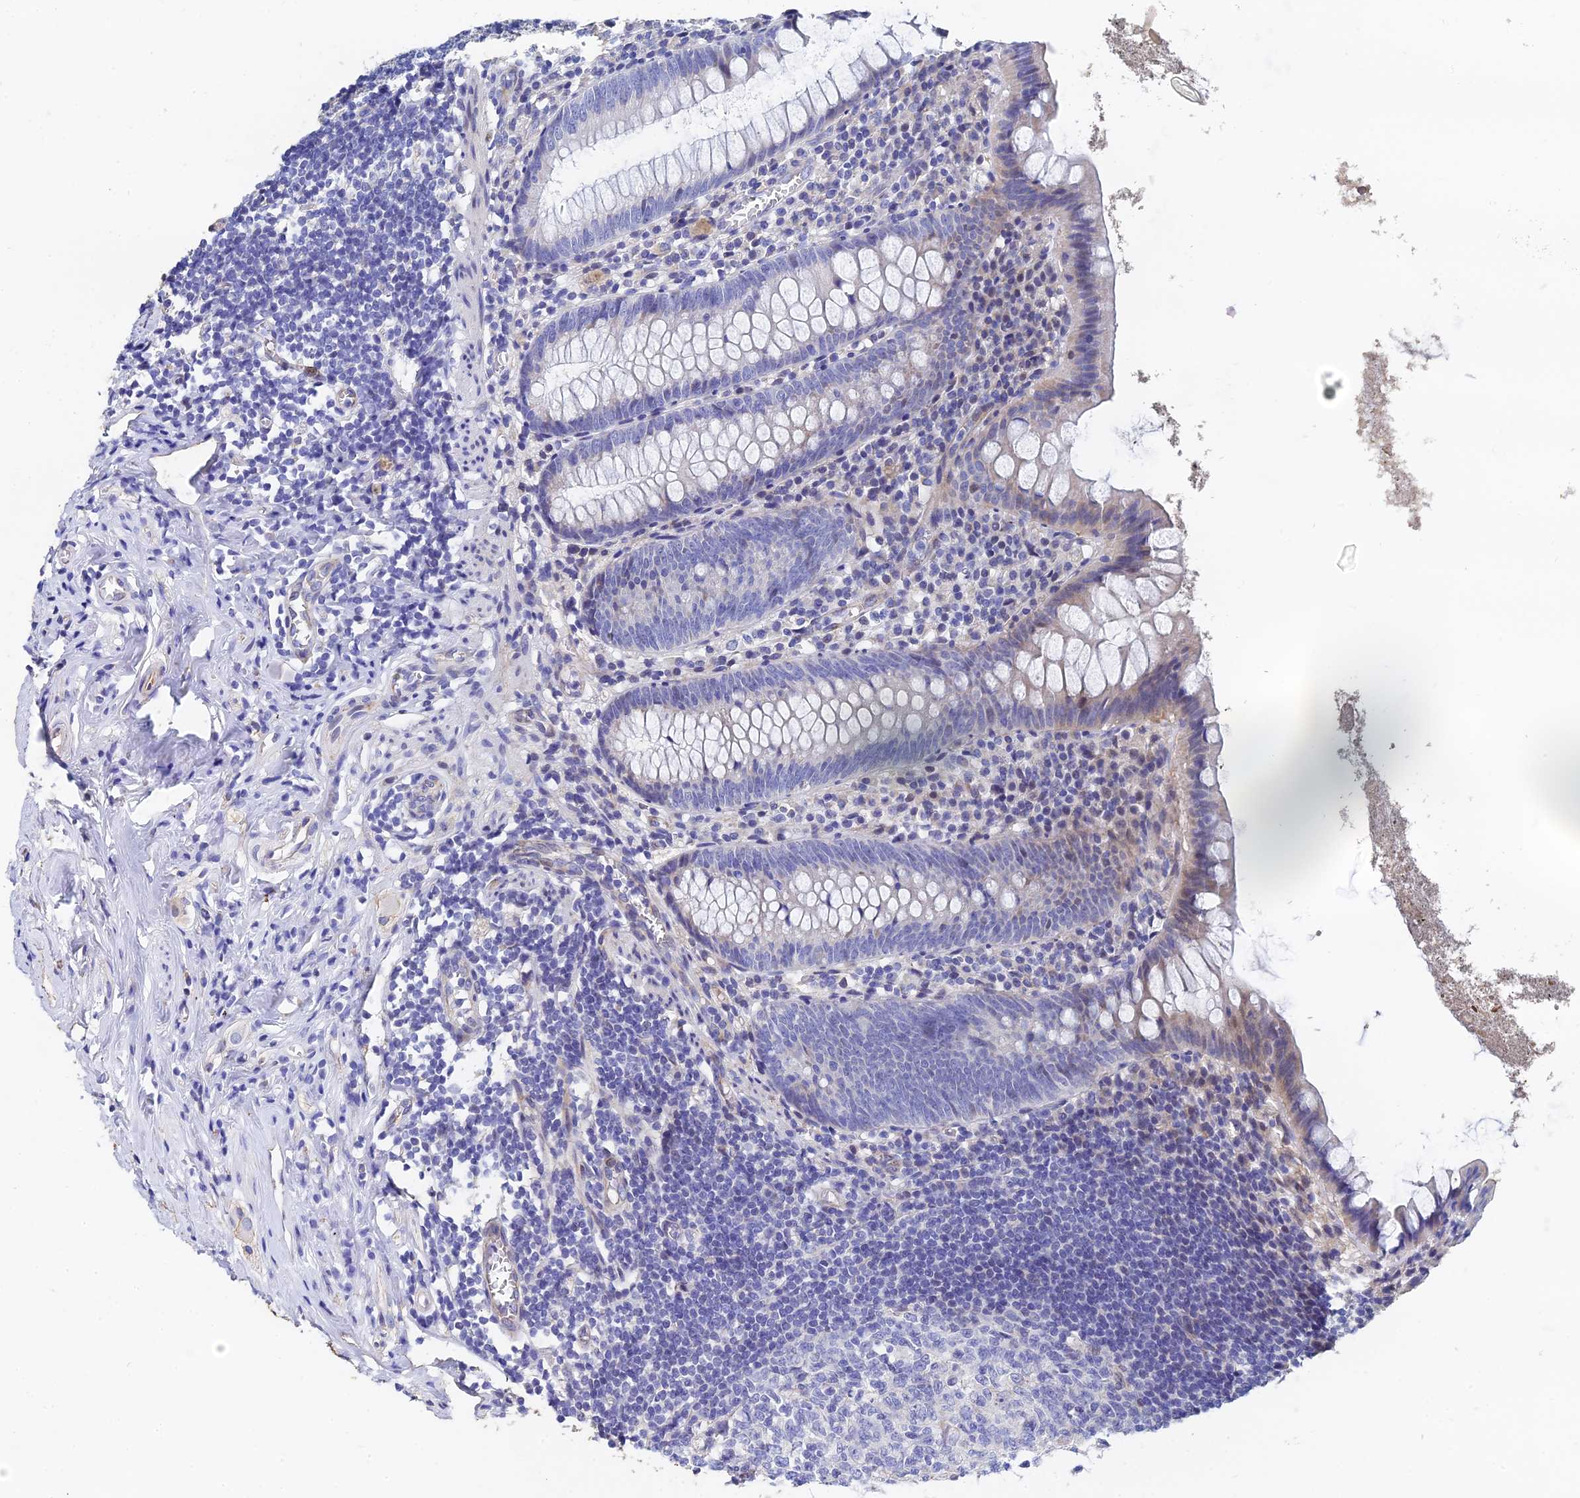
{"staining": {"intensity": "weak", "quantity": "<25%", "location": "cytoplasmic/membranous"}, "tissue": "appendix", "cell_type": "Glandular cells", "image_type": "normal", "snomed": [{"axis": "morphology", "description": "Normal tissue, NOS"}, {"axis": "topography", "description": "Appendix"}], "caption": "This is an IHC photomicrograph of normal appendix. There is no expression in glandular cells.", "gene": "ENSG00000268674", "patient": {"sex": "female", "age": 51}}